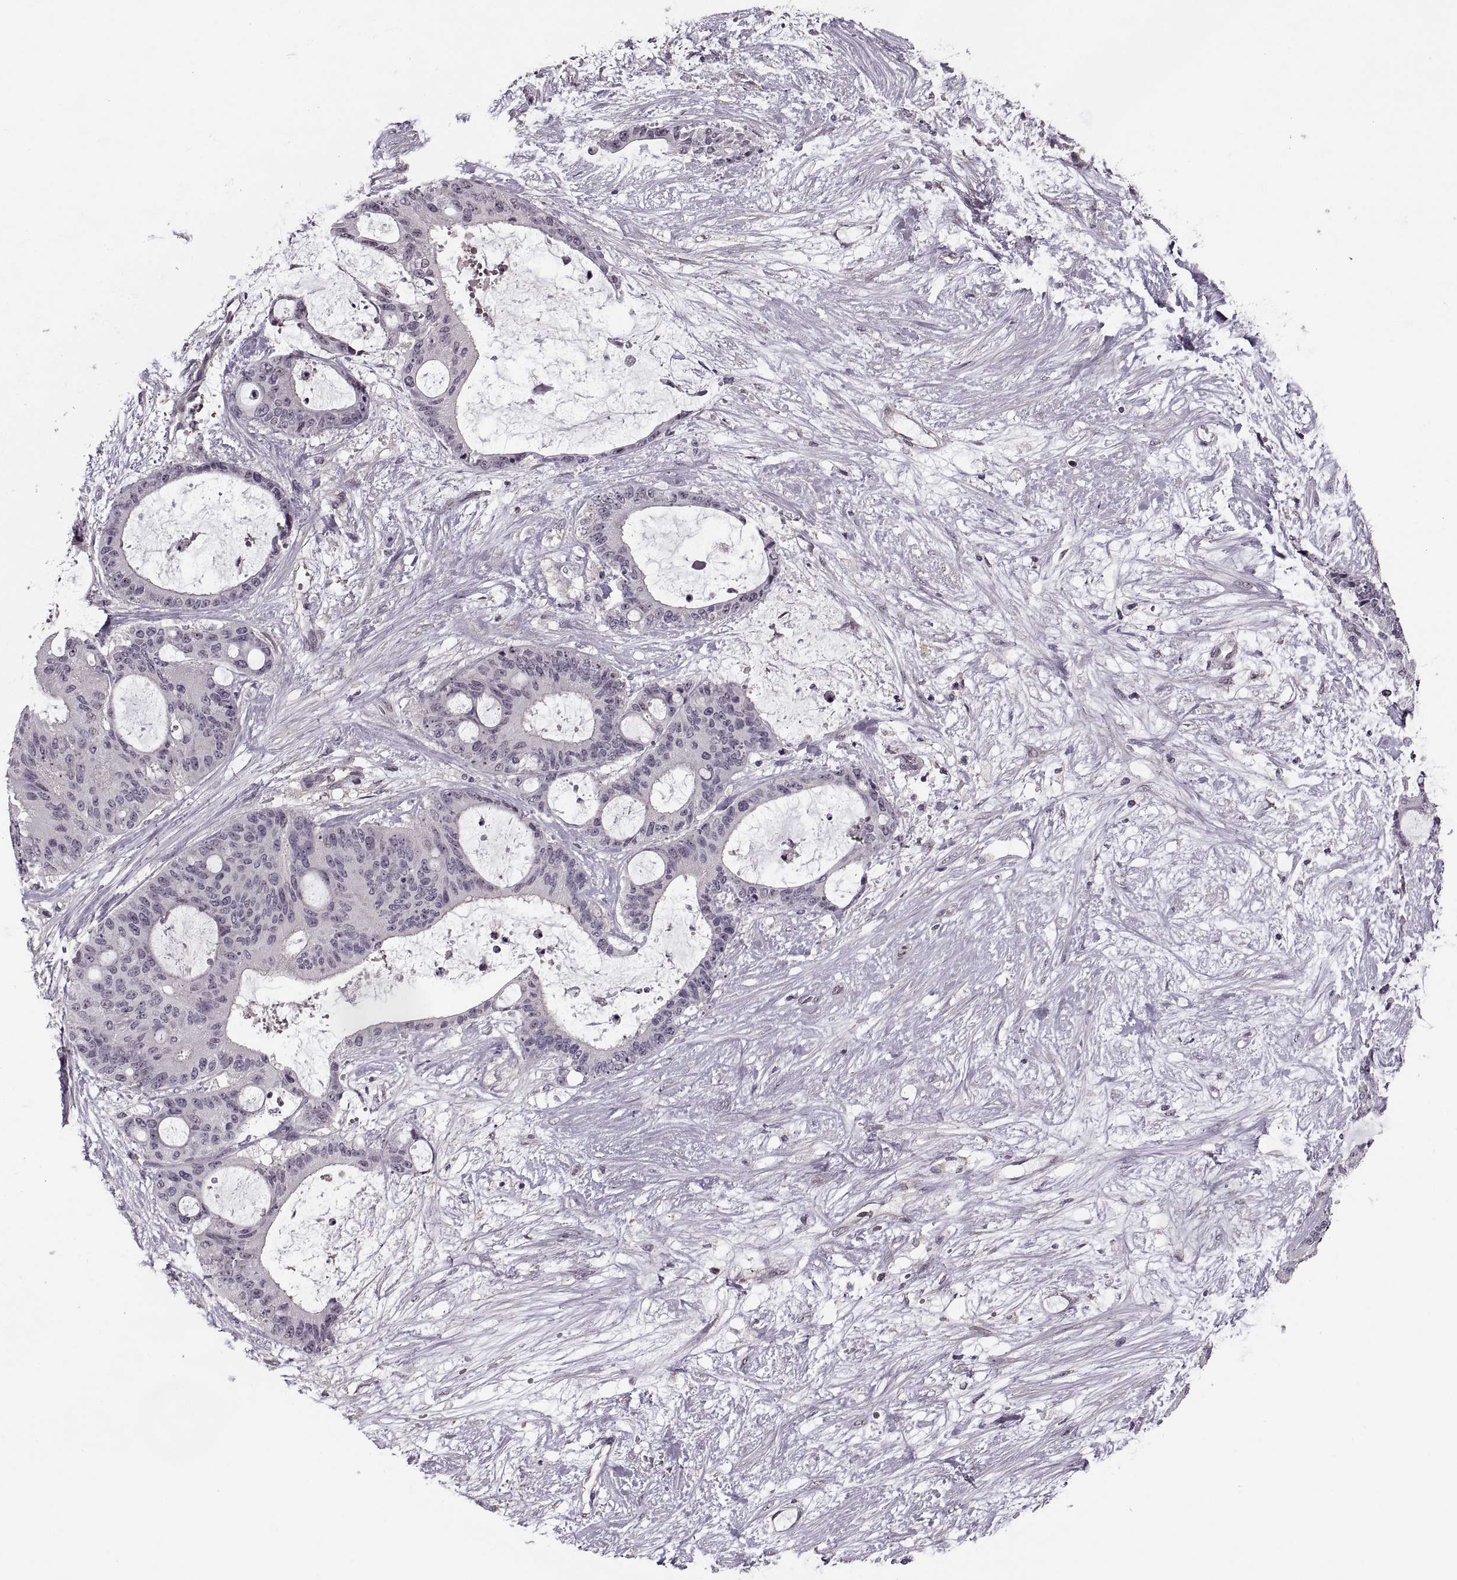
{"staining": {"intensity": "negative", "quantity": "none", "location": "none"}, "tissue": "liver cancer", "cell_type": "Tumor cells", "image_type": "cancer", "snomed": [{"axis": "morphology", "description": "Normal tissue, NOS"}, {"axis": "morphology", "description": "Cholangiocarcinoma"}, {"axis": "topography", "description": "Liver"}, {"axis": "topography", "description": "Peripheral nerve tissue"}], "caption": "A micrograph of liver cholangiocarcinoma stained for a protein shows no brown staining in tumor cells. (Immunohistochemistry, brightfield microscopy, high magnification).", "gene": "LUZP2", "patient": {"sex": "female", "age": 73}}